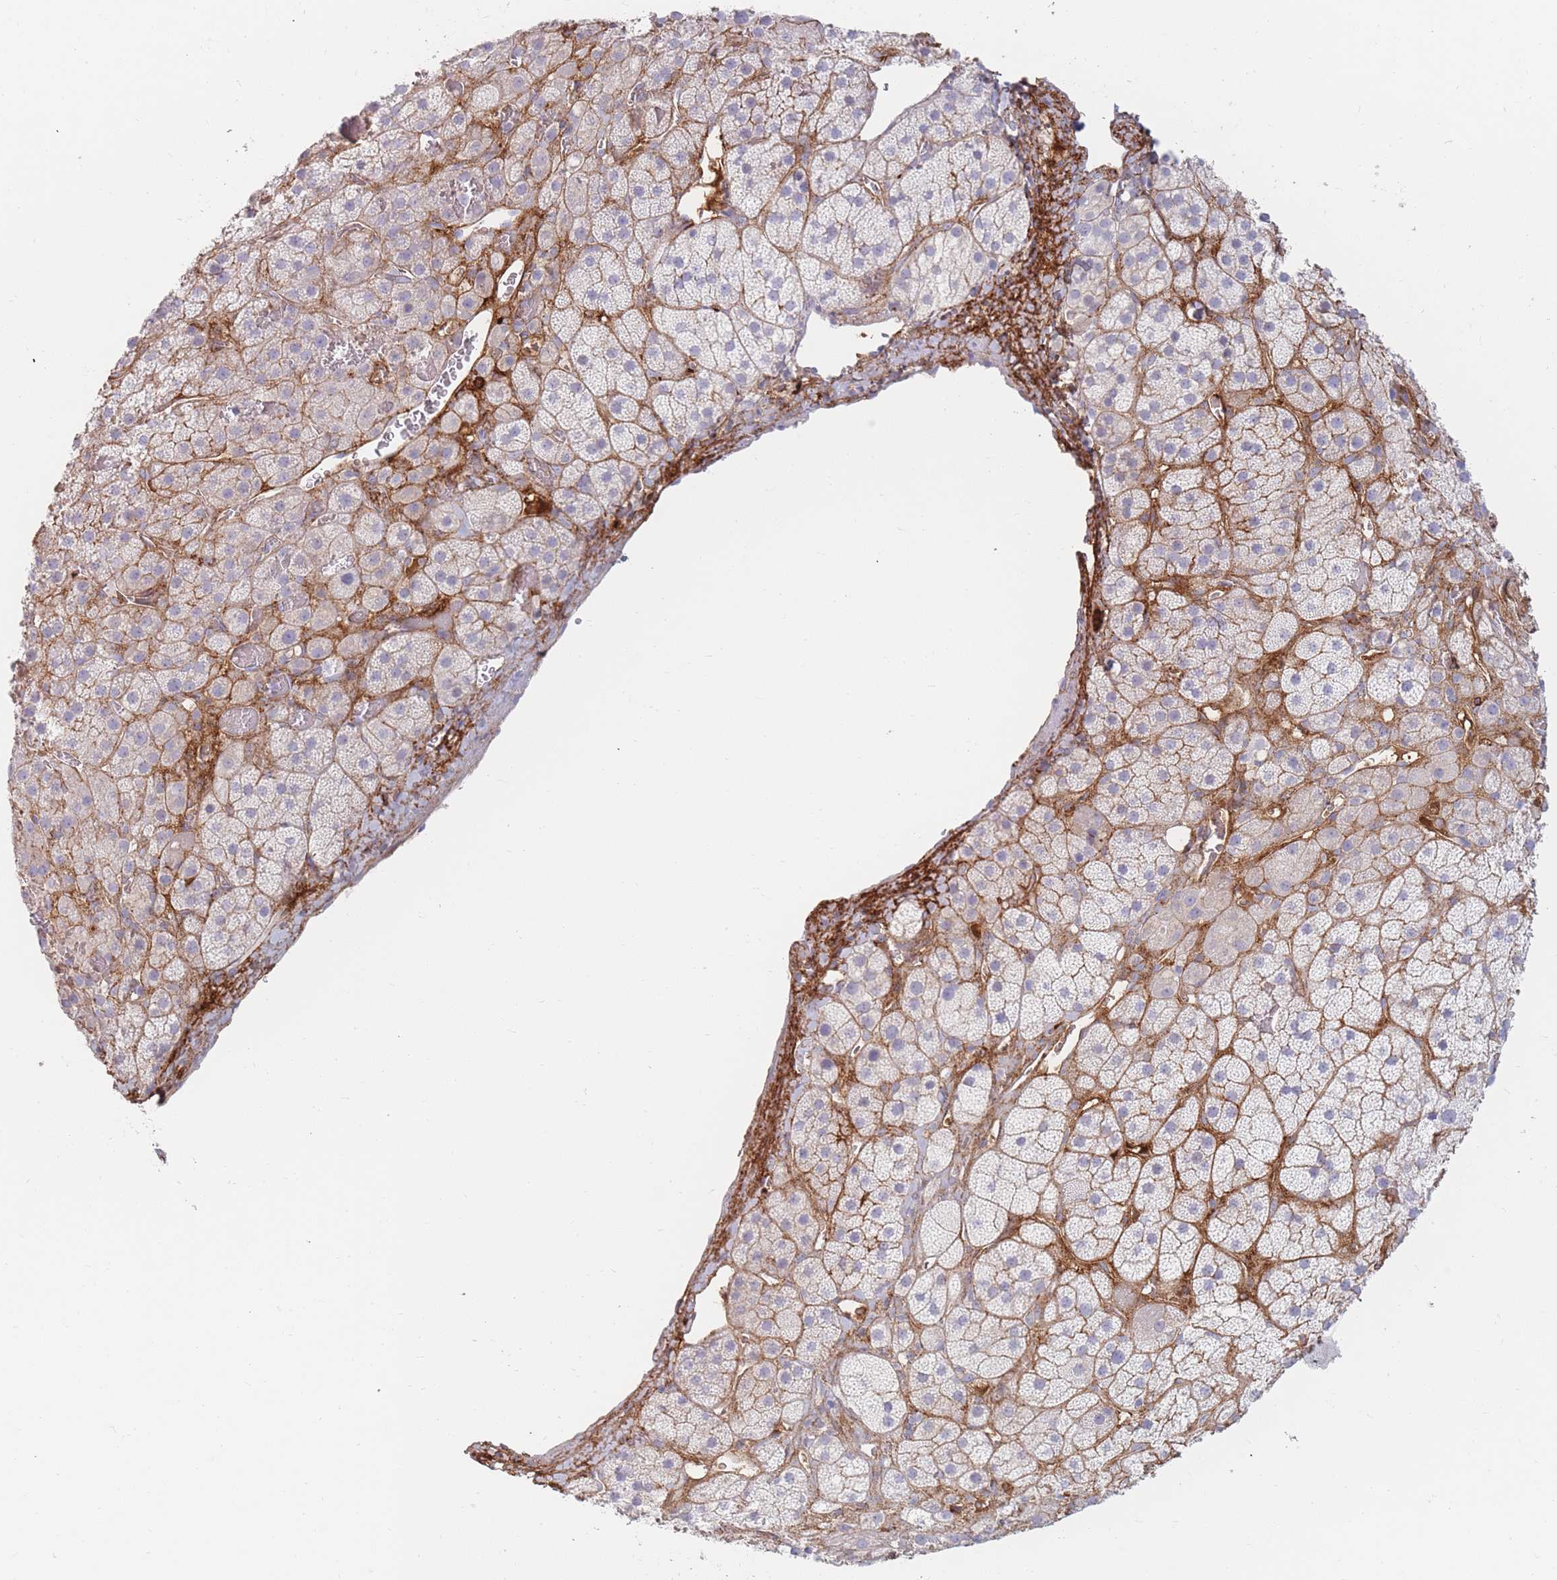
{"staining": {"intensity": "negative", "quantity": "none", "location": "none"}, "tissue": "adrenal gland", "cell_type": "Glandular cells", "image_type": "normal", "snomed": [{"axis": "morphology", "description": "Normal tissue, NOS"}, {"axis": "topography", "description": "Adrenal gland"}], "caption": "Normal adrenal gland was stained to show a protein in brown. There is no significant expression in glandular cells.", "gene": "PRG4", "patient": {"sex": "male", "age": 57}}